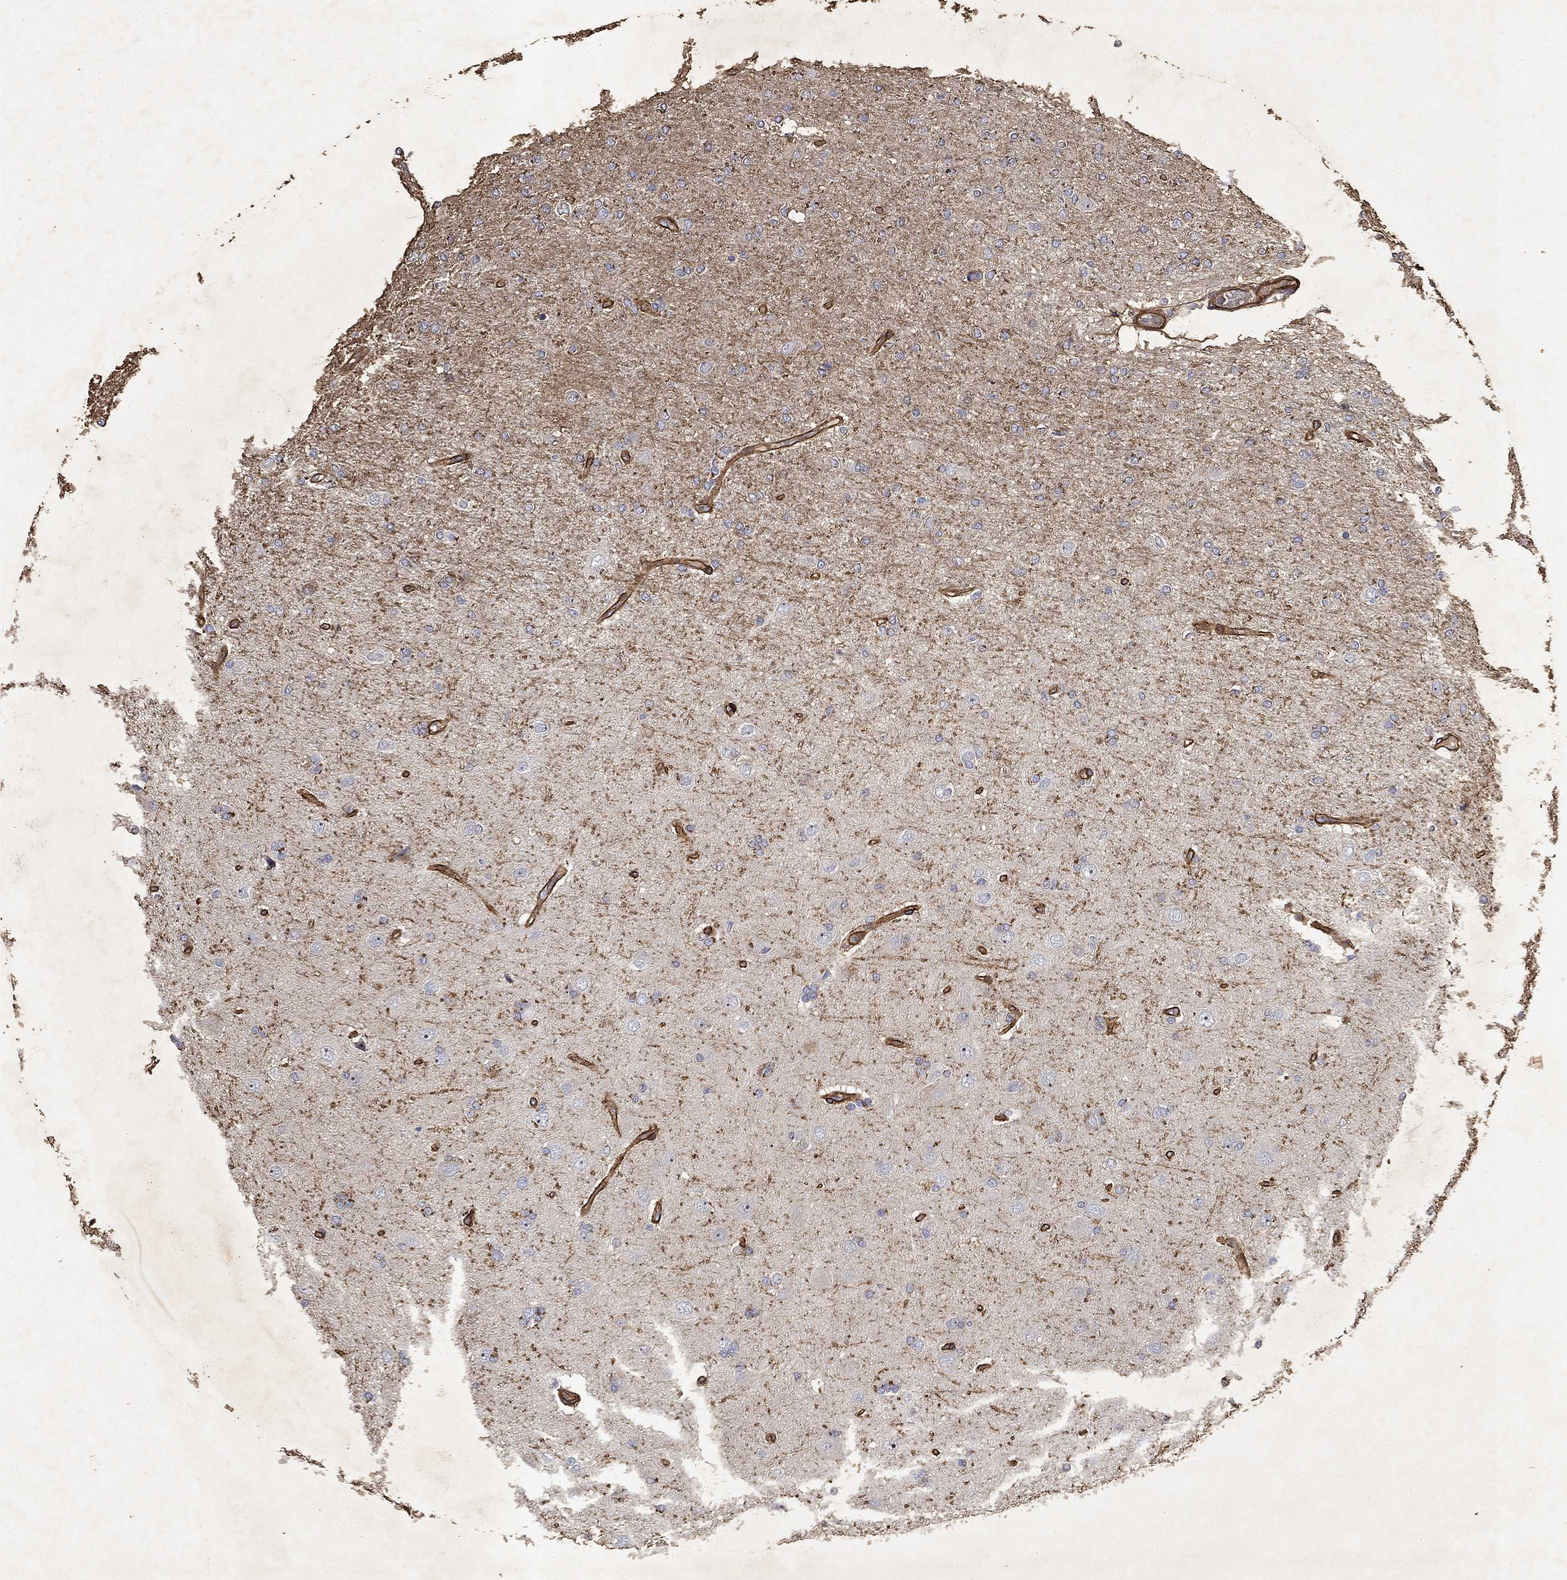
{"staining": {"intensity": "negative", "quantity": "none", "location": "none"}, "tissue": "glioma", "cell_type": "Tumor cells", "image_type": "cancer", "snomed": [{"axis": "morphology", "description": "Glioma, malignant, High grade"}, {"axis": "topography", "description": "Cerebral cortex"}], "caption": "Tumor cells are negative for protein expression in human glioma.", "gene": "COL4A2", "patient": {"sex": "male", "age": 70}}